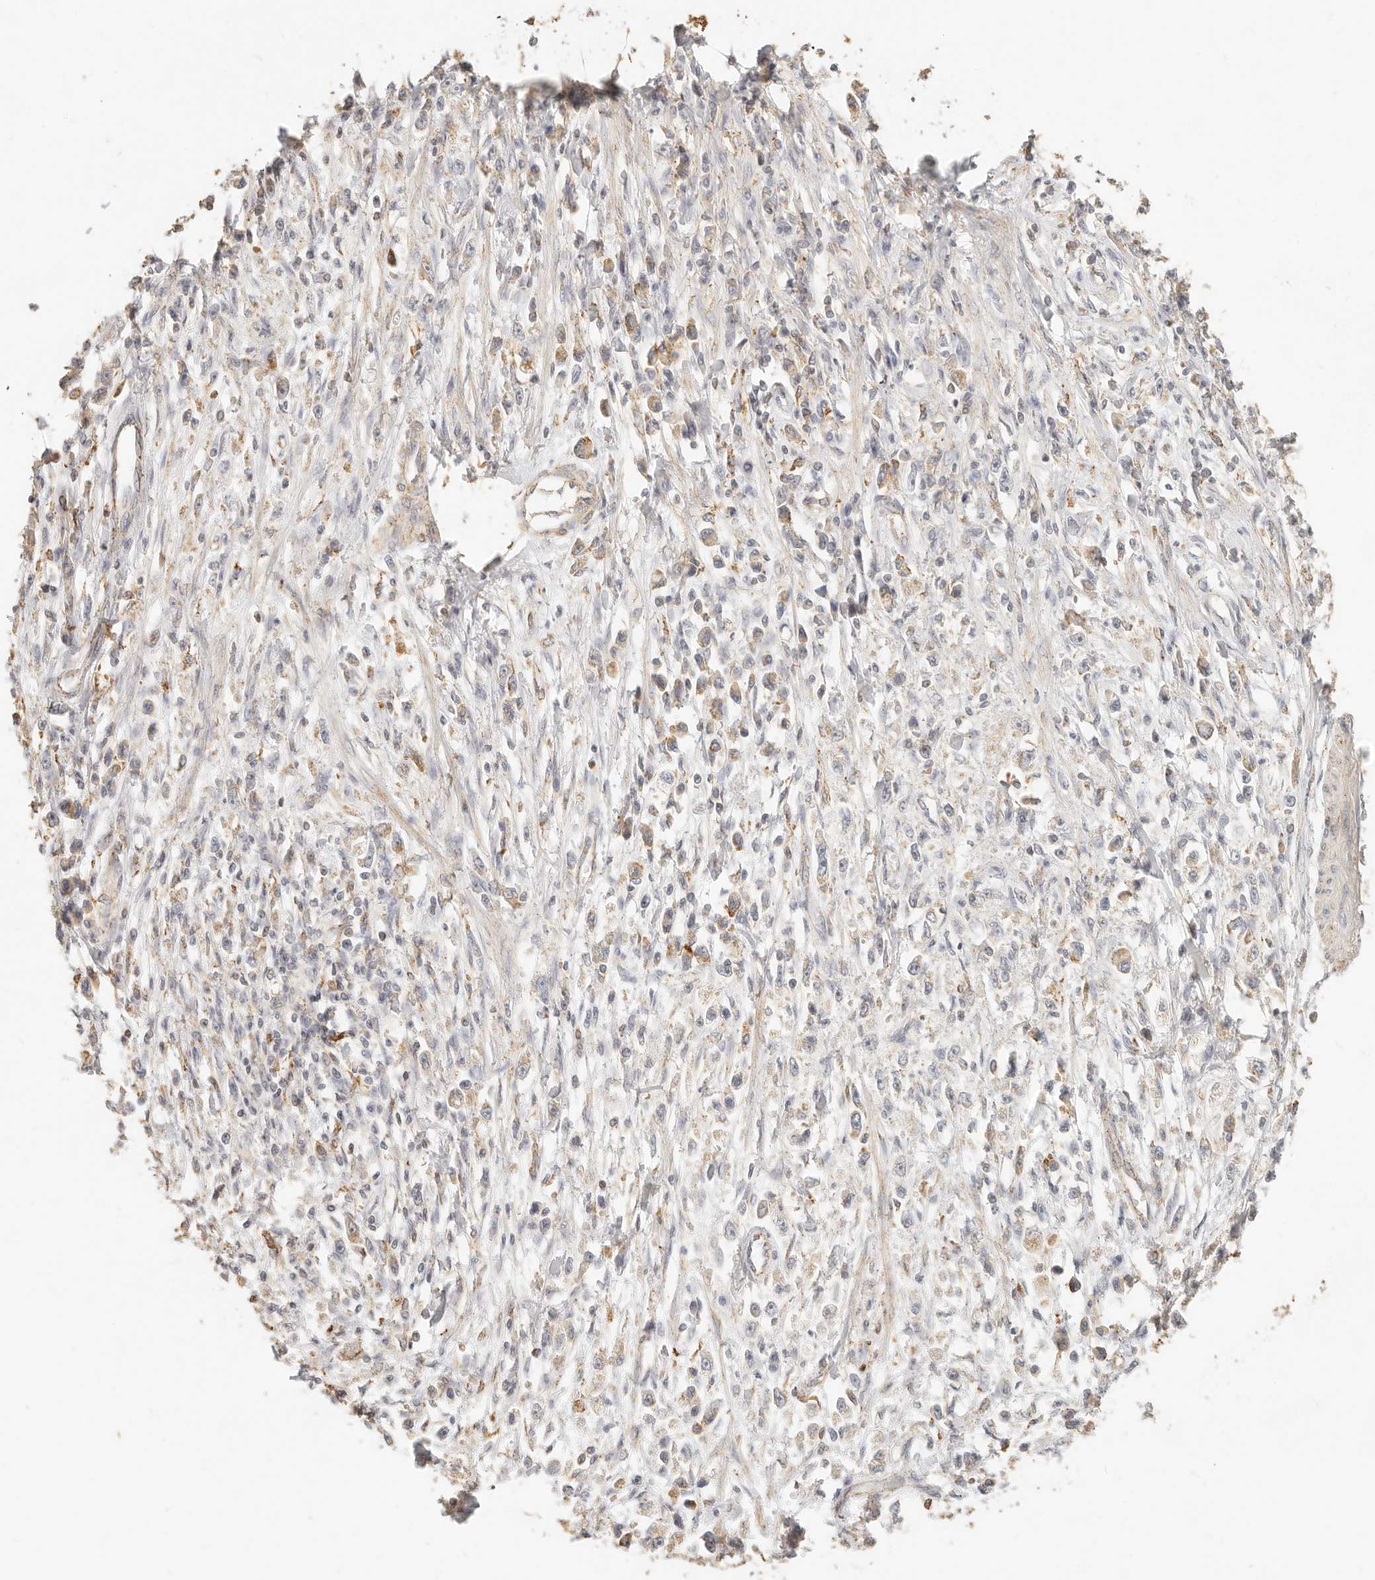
{"staining": {"intensity": "moderate", "quantity": "<25%", "location": "cytoplasmic/membranous"}, "tissue": "stomach cancer", "cell_type": "Tumor cells", "image_type": "cancer", "snomed": [{"axis": "morphology", "description": "Adenocarcinoma, NOS"}, {"axis": "topography", "description": "Stomach"}], "caption": "Stomach adenocarcinoma was stained to show a protein in brown. There is low levels of moderate cytoplasmic/membranous staining in about <25% of tumor cells.", "gene": "CNMD", "patient": {"sex": "female", "age": 59}}